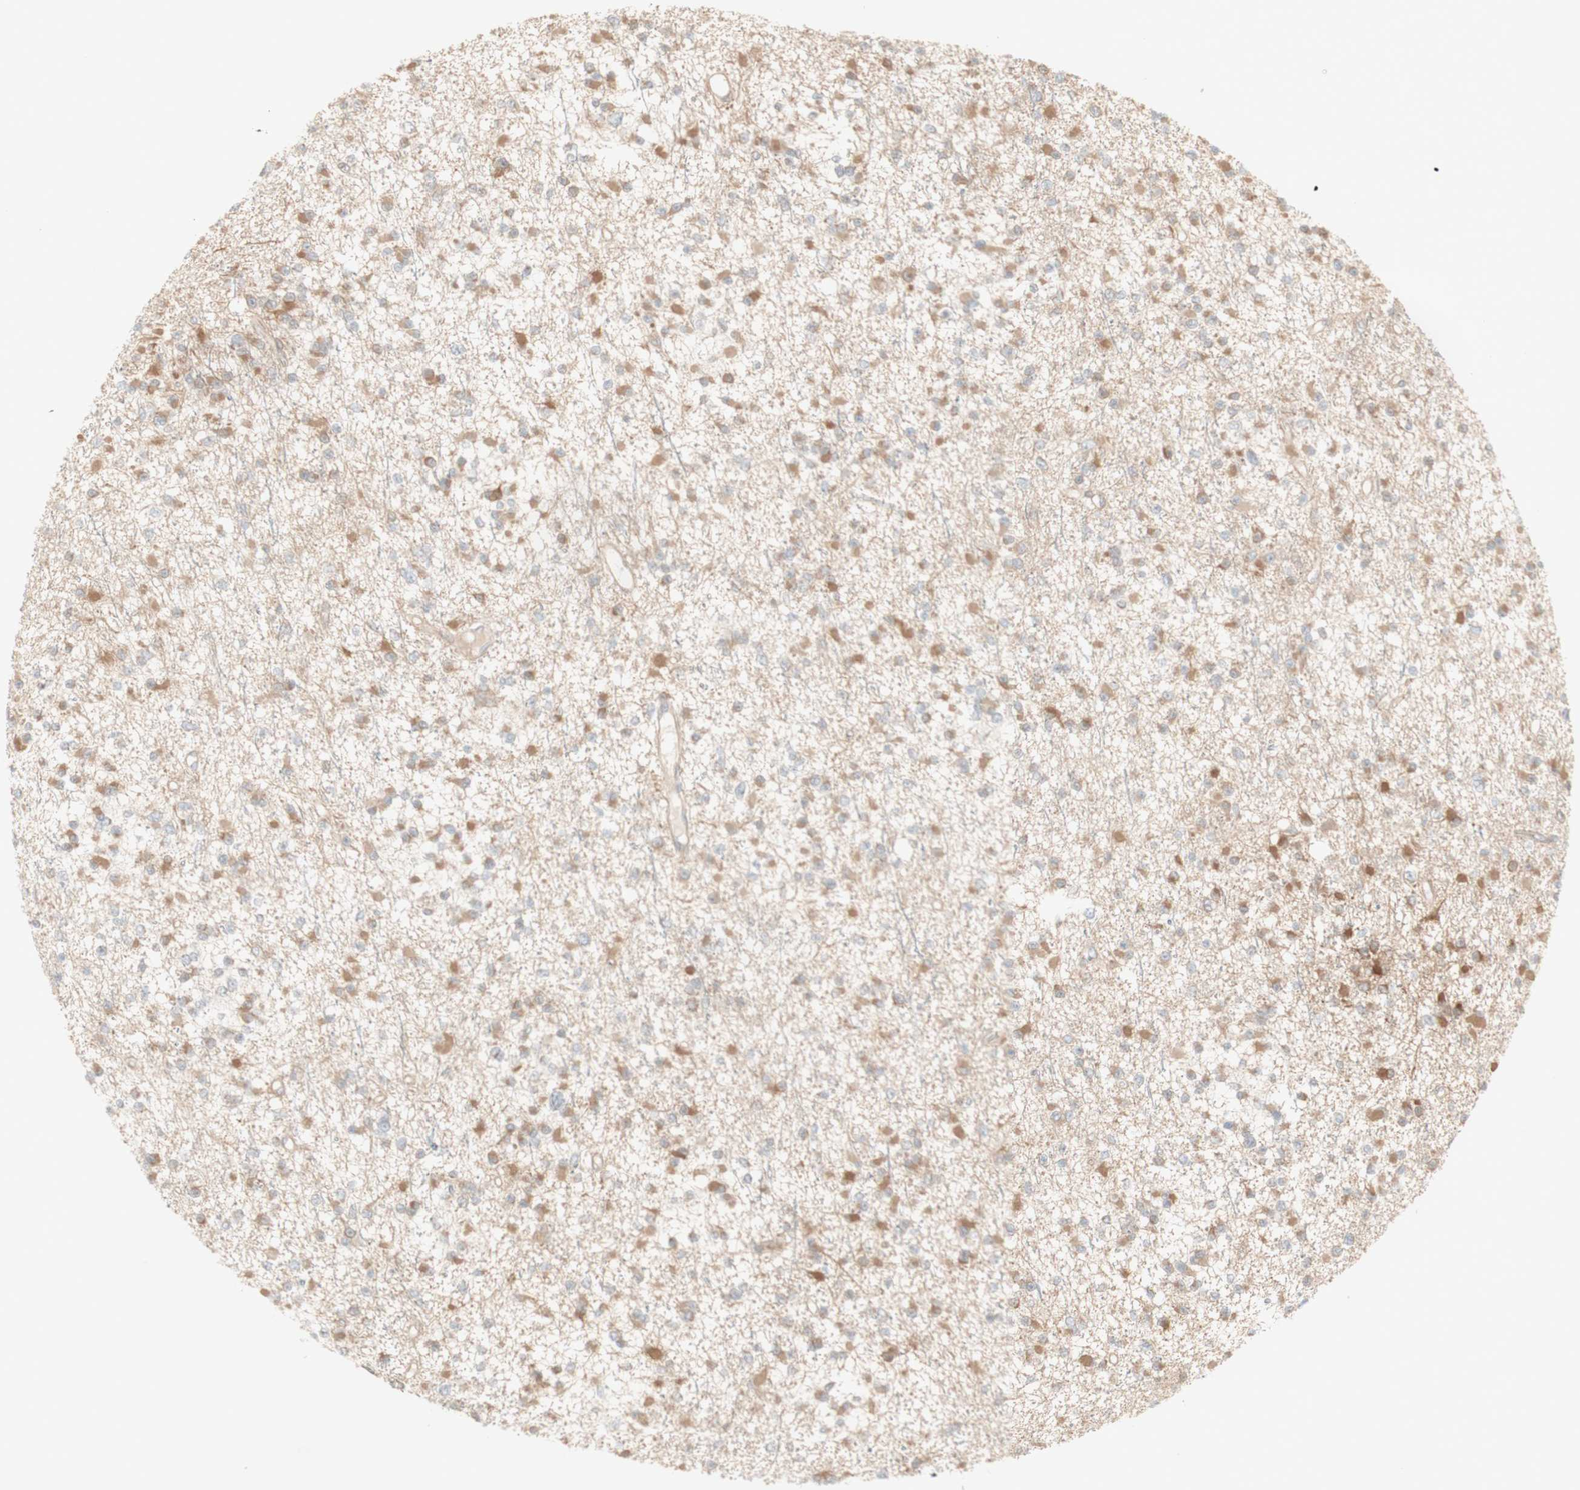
{"staining": {"intensity": "moderate", "quantity": ">75%", "location": "cytoplasmic/membranous"}, "tissue": "glioma", "cell_type": "Tumor cells", "image_type": "cancer", "snomed": [{"axis": "morphology", "description": "Glioma, malignant, Low grade"}, {"axis": "topography", "description": "Brain"}], "caption": "Low-grade glioma (malignant) stained with DAB IHC demonstrates medium levels of moderate cytoplasmic/membranous staining in about >75% of tumor cells.", "gene": "CNN3", "patient": {"sex": "female", "age": 22}}